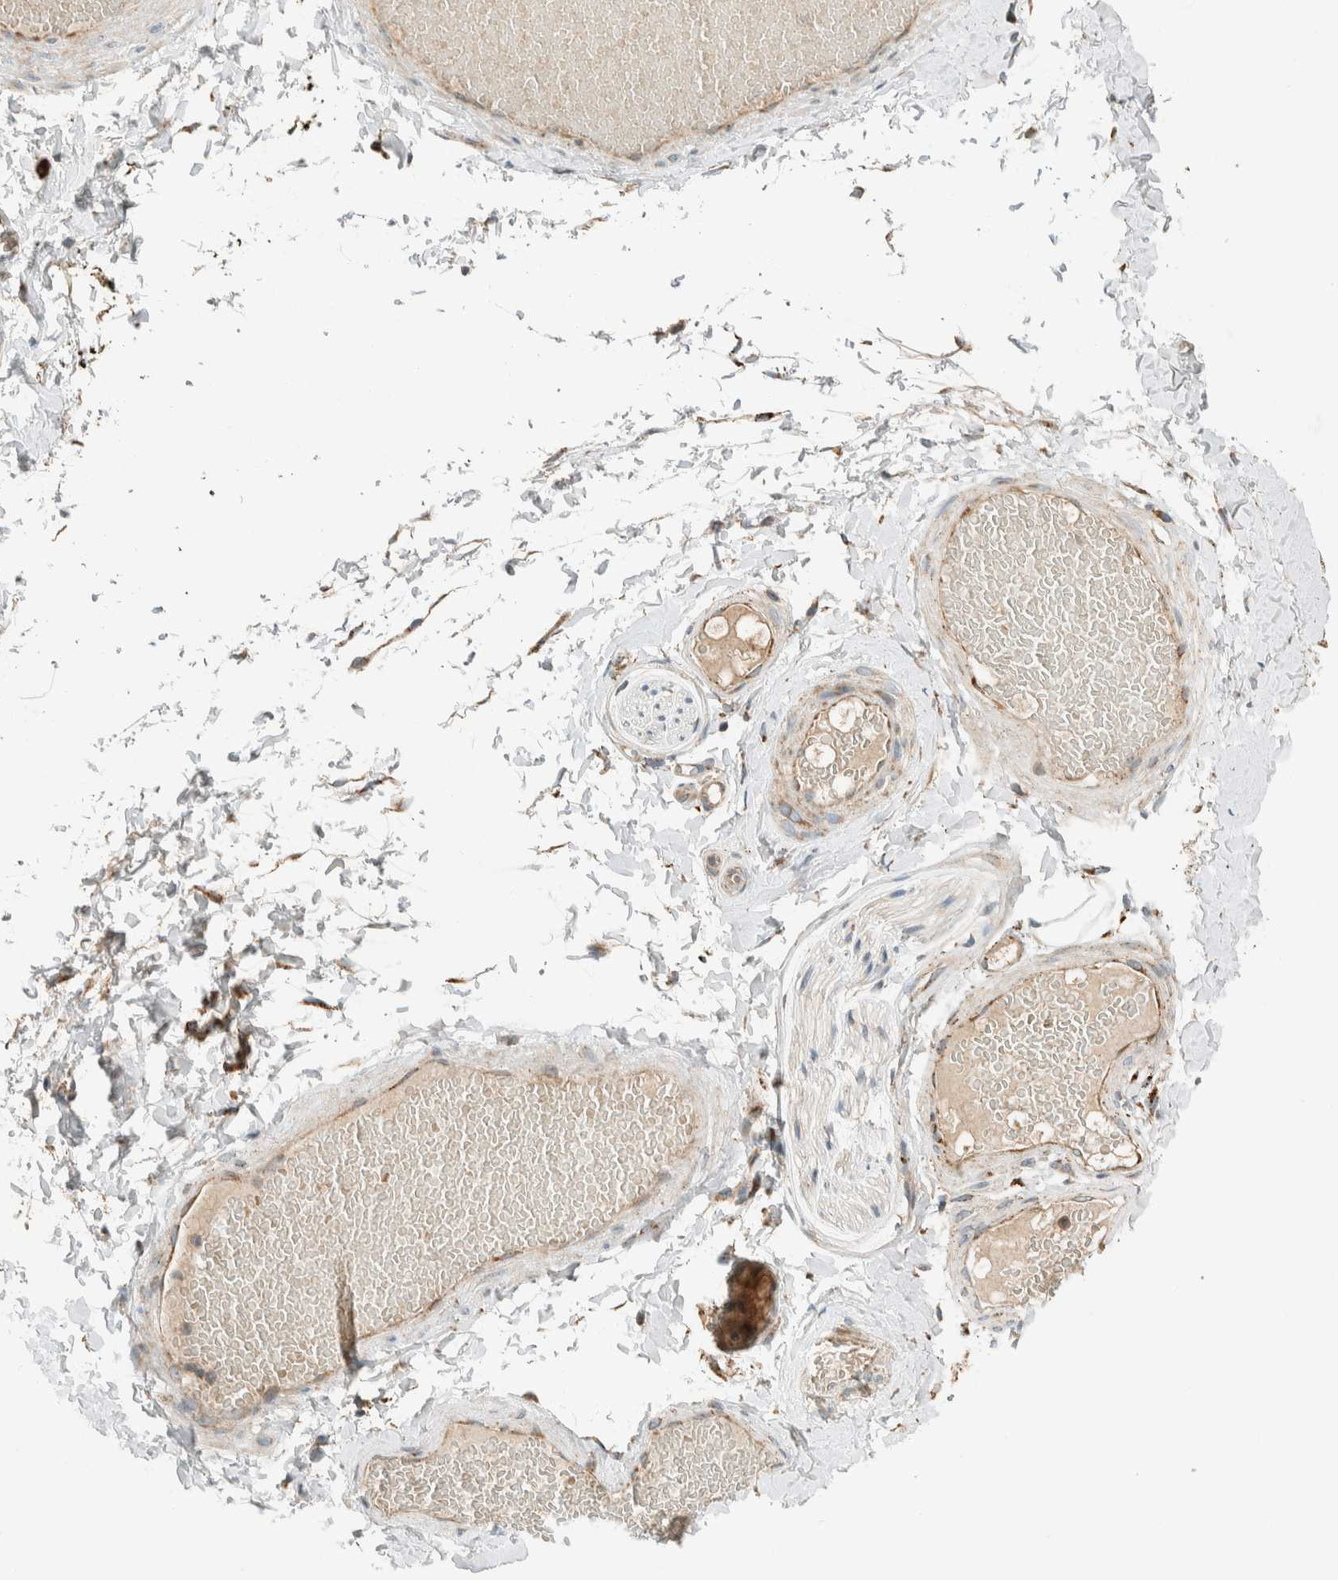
{"staining": {"intensity": "moderate", "quantity": ">75%", "location": "cytoplasmic/membranous"}, "tissue": "adipose tissue", "cell_type": "Adipocytes", "image_type": "normal", "snomed": [{"axis": "morphology", "description": "Normal tissue, NOS"}, {"axis": "topography", "description": "Adipose tissue"}, {"axis": "topography", "description": "Vascular tissue"}, {"axis": "topography", "description": "Peripheral nerve tissue"}], "caption": "Immunohistochemistry photomicrograph of unremarkable adipose tissue: human adipose tissue stained using immunohistochemistry exhibits medium levels of moderate protein expression localized specifically in the cytoplasmic/membranous of adipocytes, appearing as a cytoplasmic/membranous brown color.", "gene": "SPAG5", "patient": {"sex": "male", "age": 25}}